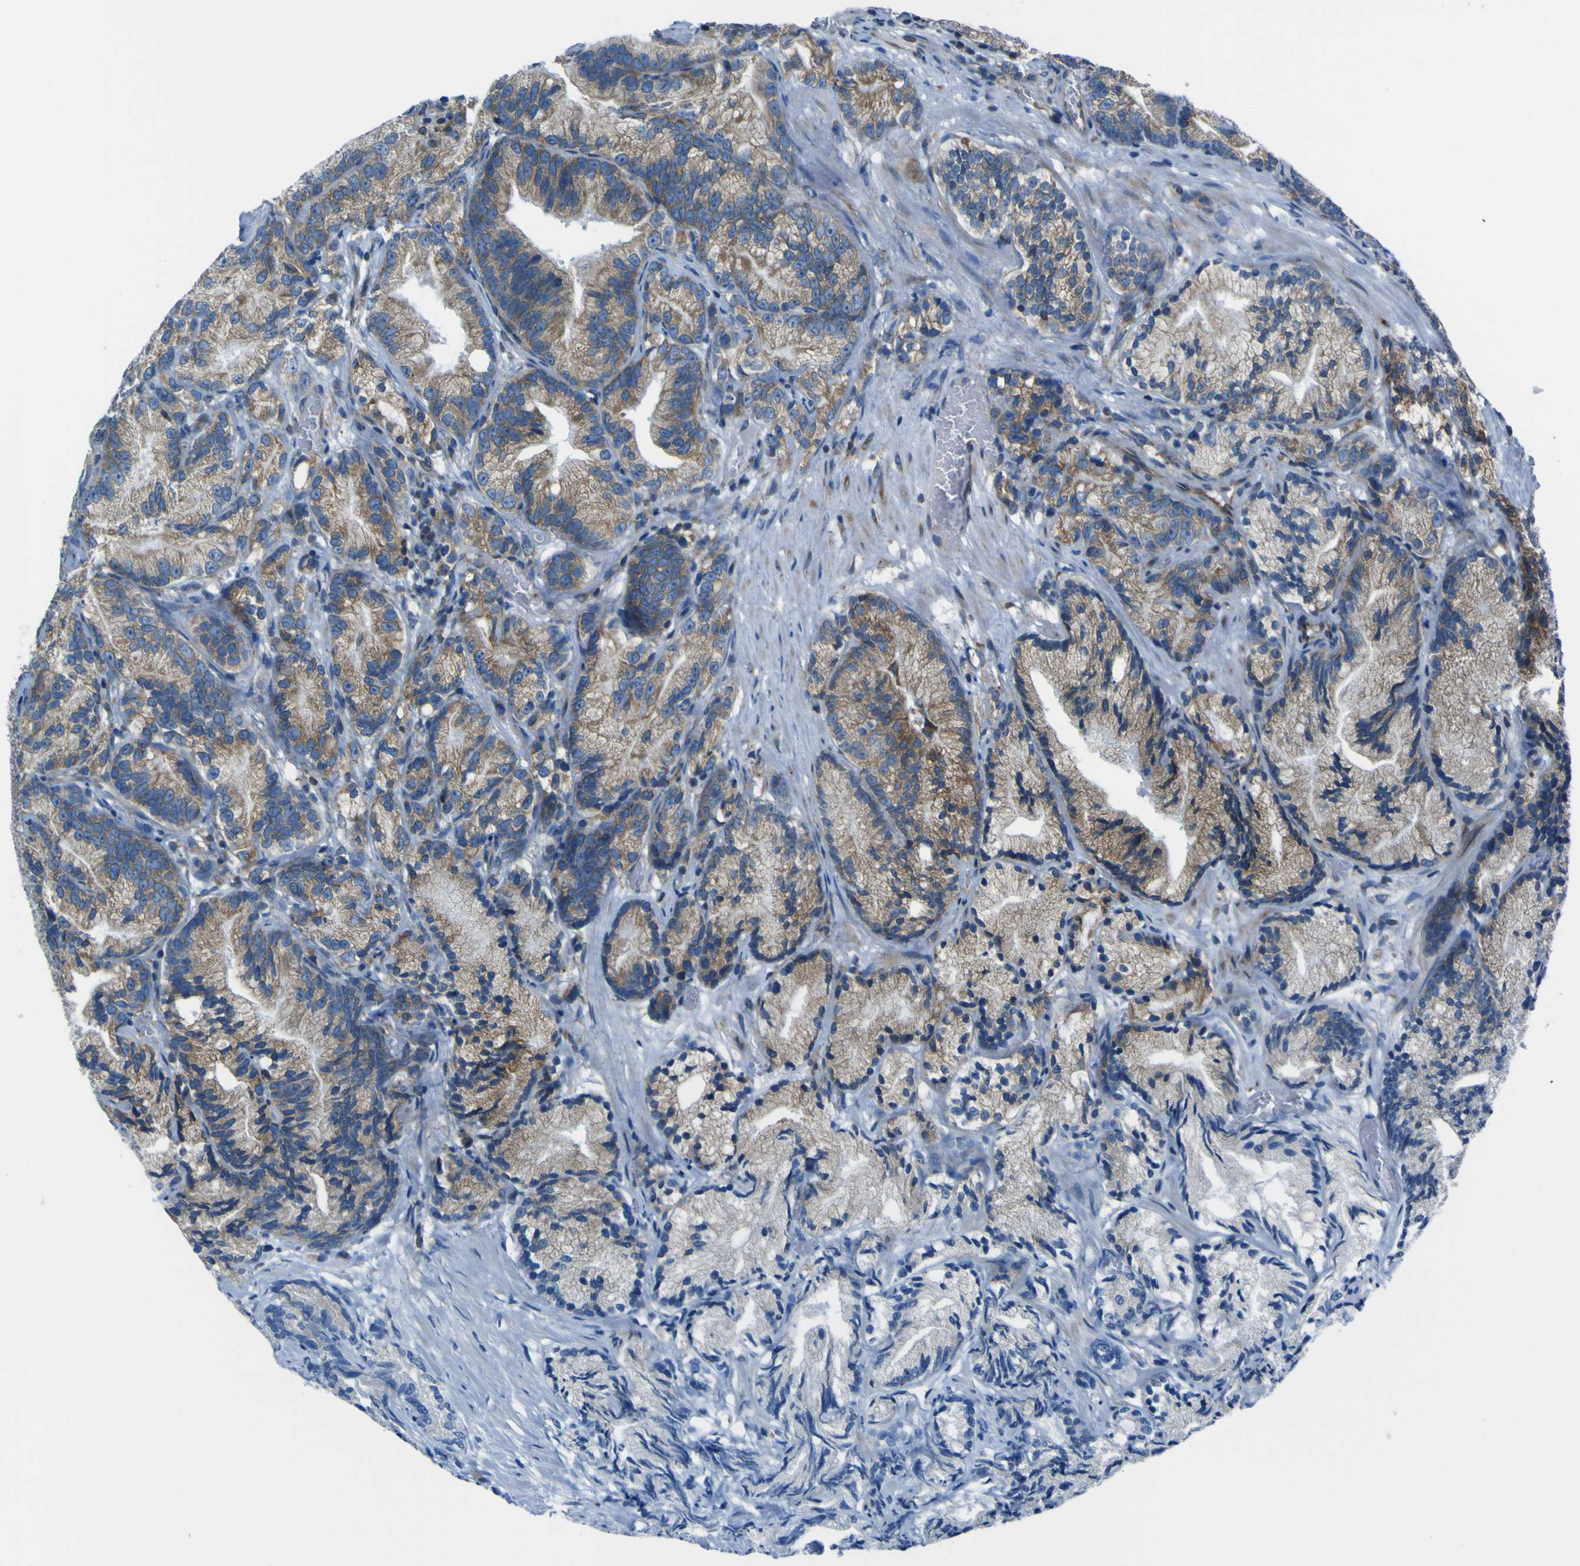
{"staining": {"intensity": "moderate", "quantity": "25%-75%", "location": "cytoplasmic/membranous"}, "tissue": "prostate cancer", "cell_type": "Tumor cells", "image_type": "cancer", "snomed": [{"axis": "morphology", "description": "Adenocarcinoma, Low grade"}, {"axis": "topography", "description": "Prostate"}], "caption": "Protein analysis of adenocarcinoma (low-grade) (prostate) tissue demonstrates moderate cytoplasmic/membranous staining in approximately 25%-75% of tumor cells. Using DAB (3,3'-diaminobenzidine) (brown) and hematoxylin (blue) stains, captured at high magnification using brightfield microscopy.", "gene": "STIM1", "patient": {"sex": "male", "age": 89}}